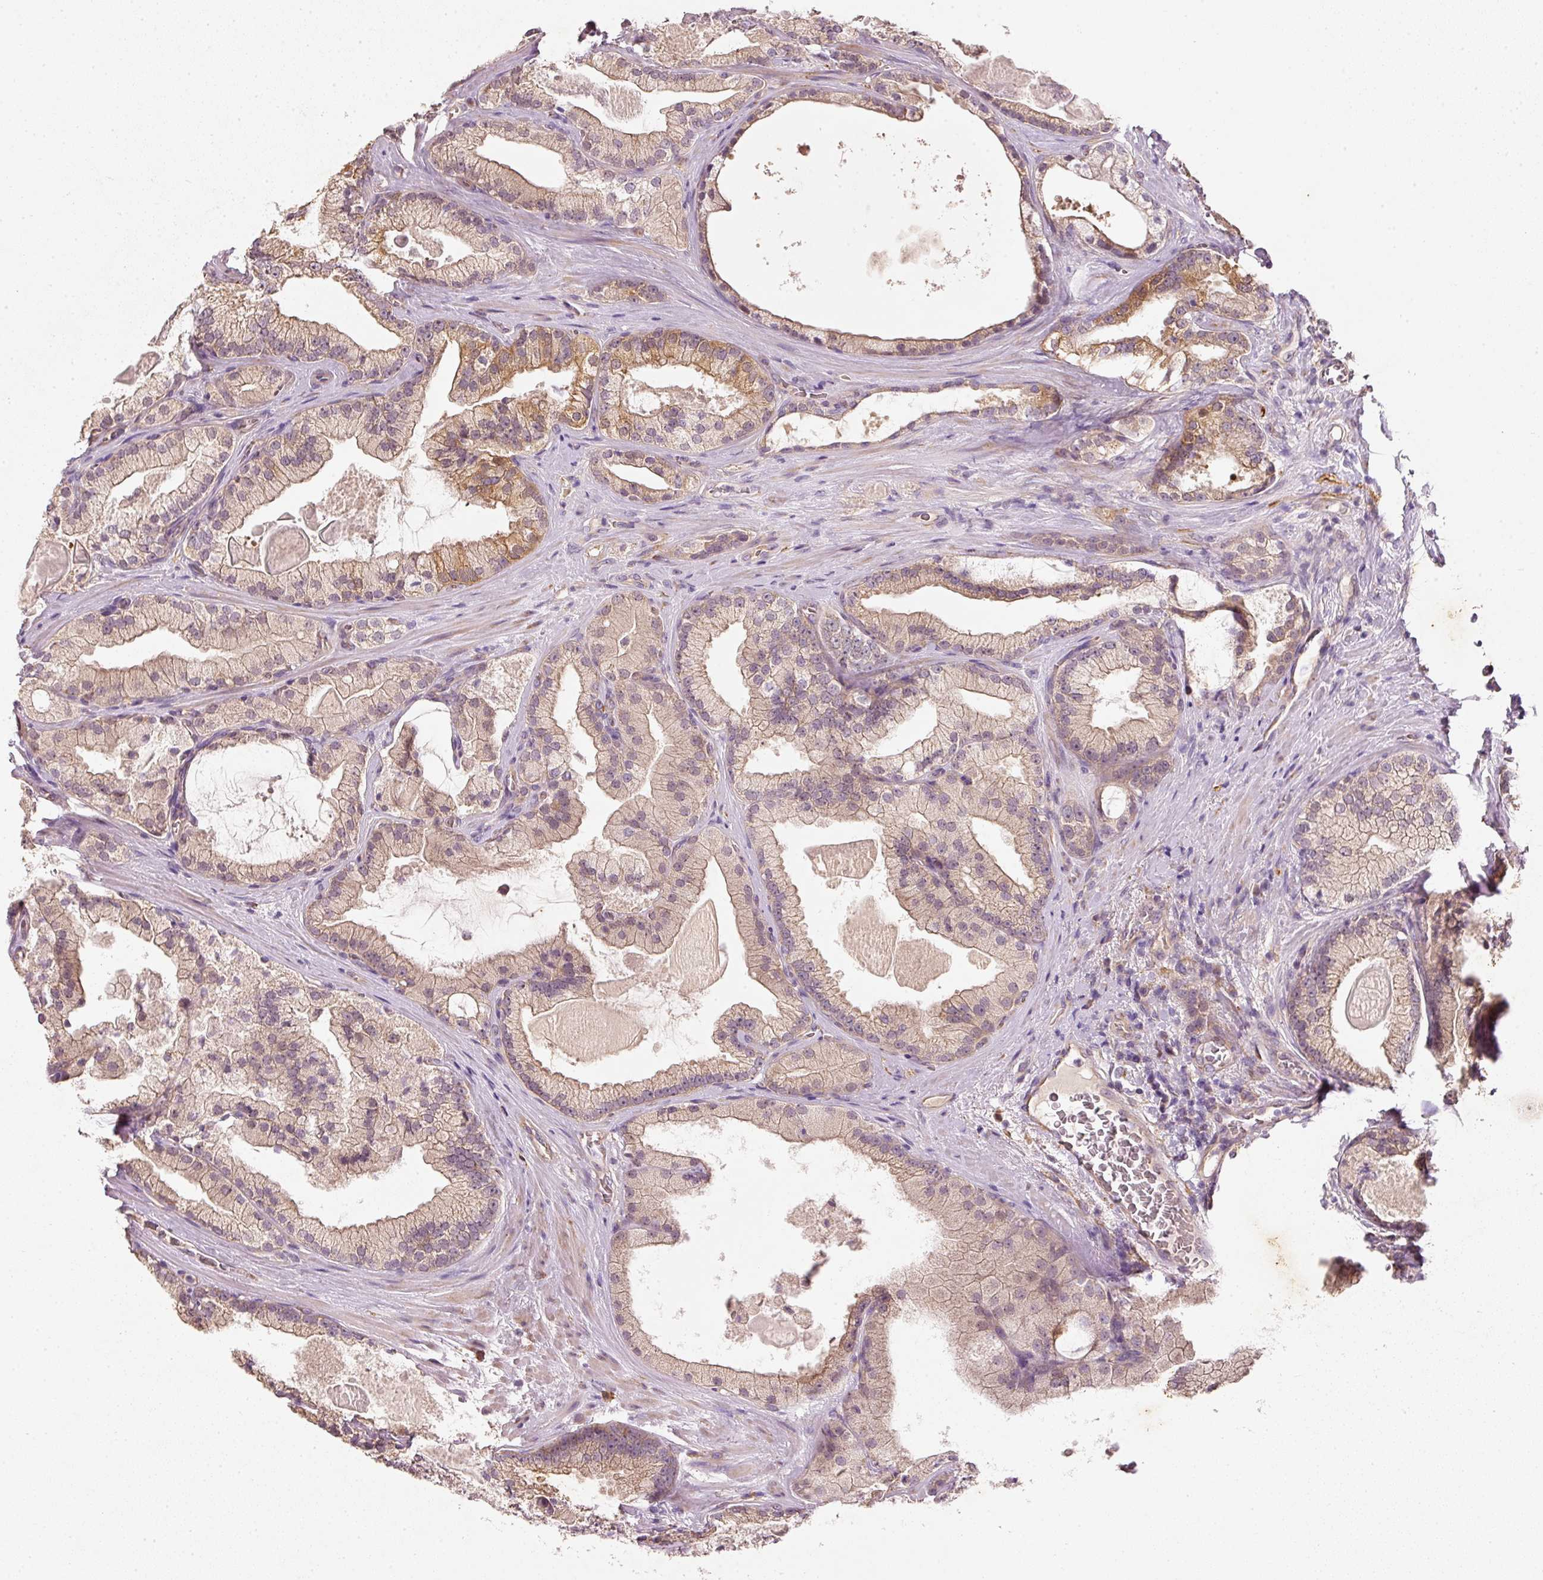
{"staining": {"intensity": "weak", "quantity": ">75%", "location": "cytoplasmic/membranous"}, "tissue": "prostate cancer", "cell_type": "Tumor cells", "image_type": "cancer", "snomed": [{"axis": "morphology", "description": "Adenocarcinoma, High grade"}, {"axis": "topography", "description": "Prostate"}], "caption": "DAB (3,3'-diaminobenzidine) immunohistochemical staining of human prostate adenocarcinoma (high-grade) shows weak cytoplasmic/membranous protein staining in about >75% of tumor cells.", "gene": "RGL2", "patient": {"sex": "male", "age": 68}}